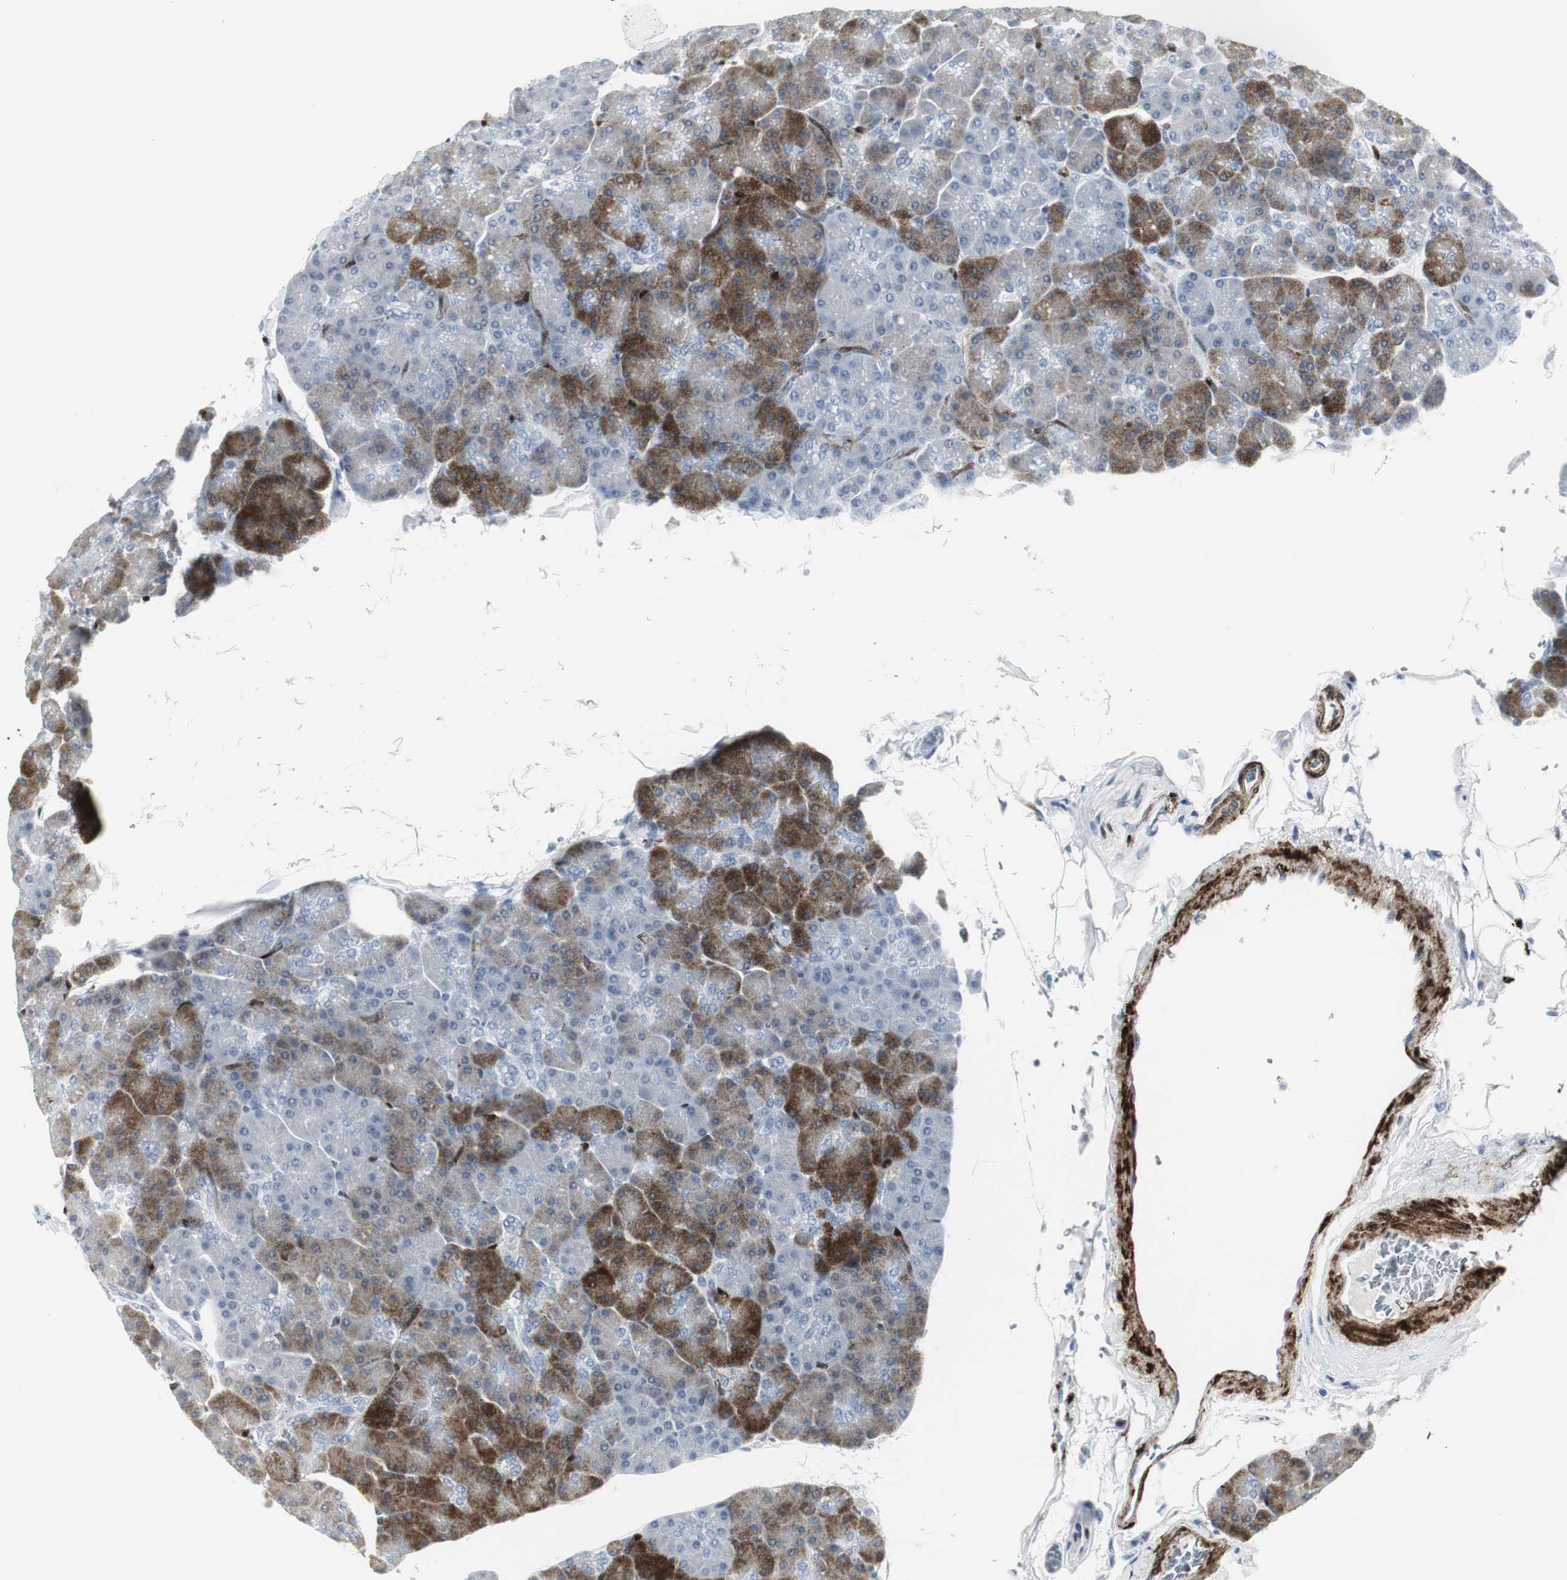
{"staining": {"intensity": "moderate", "quantity": "25%-75%", "location": "cytoplasmic/membranous"}, "tissue": "pancreas", "cell_type": "Exocrine glandular cells", "image_type": "normal", "snomed": [{"axis": "morphology", "description": "Normal tissue, NOS"}, {"axis": "topography", "description": "Pancreas"}], "caption": "Exocrine glandular cells reveal medium levels of moderate cytoplasmic/membranous expression in about 25%-75% of cells in normal pancreas.", "gene": "PPP1R14A", "patient": {"sex": "female", "age": 43}}